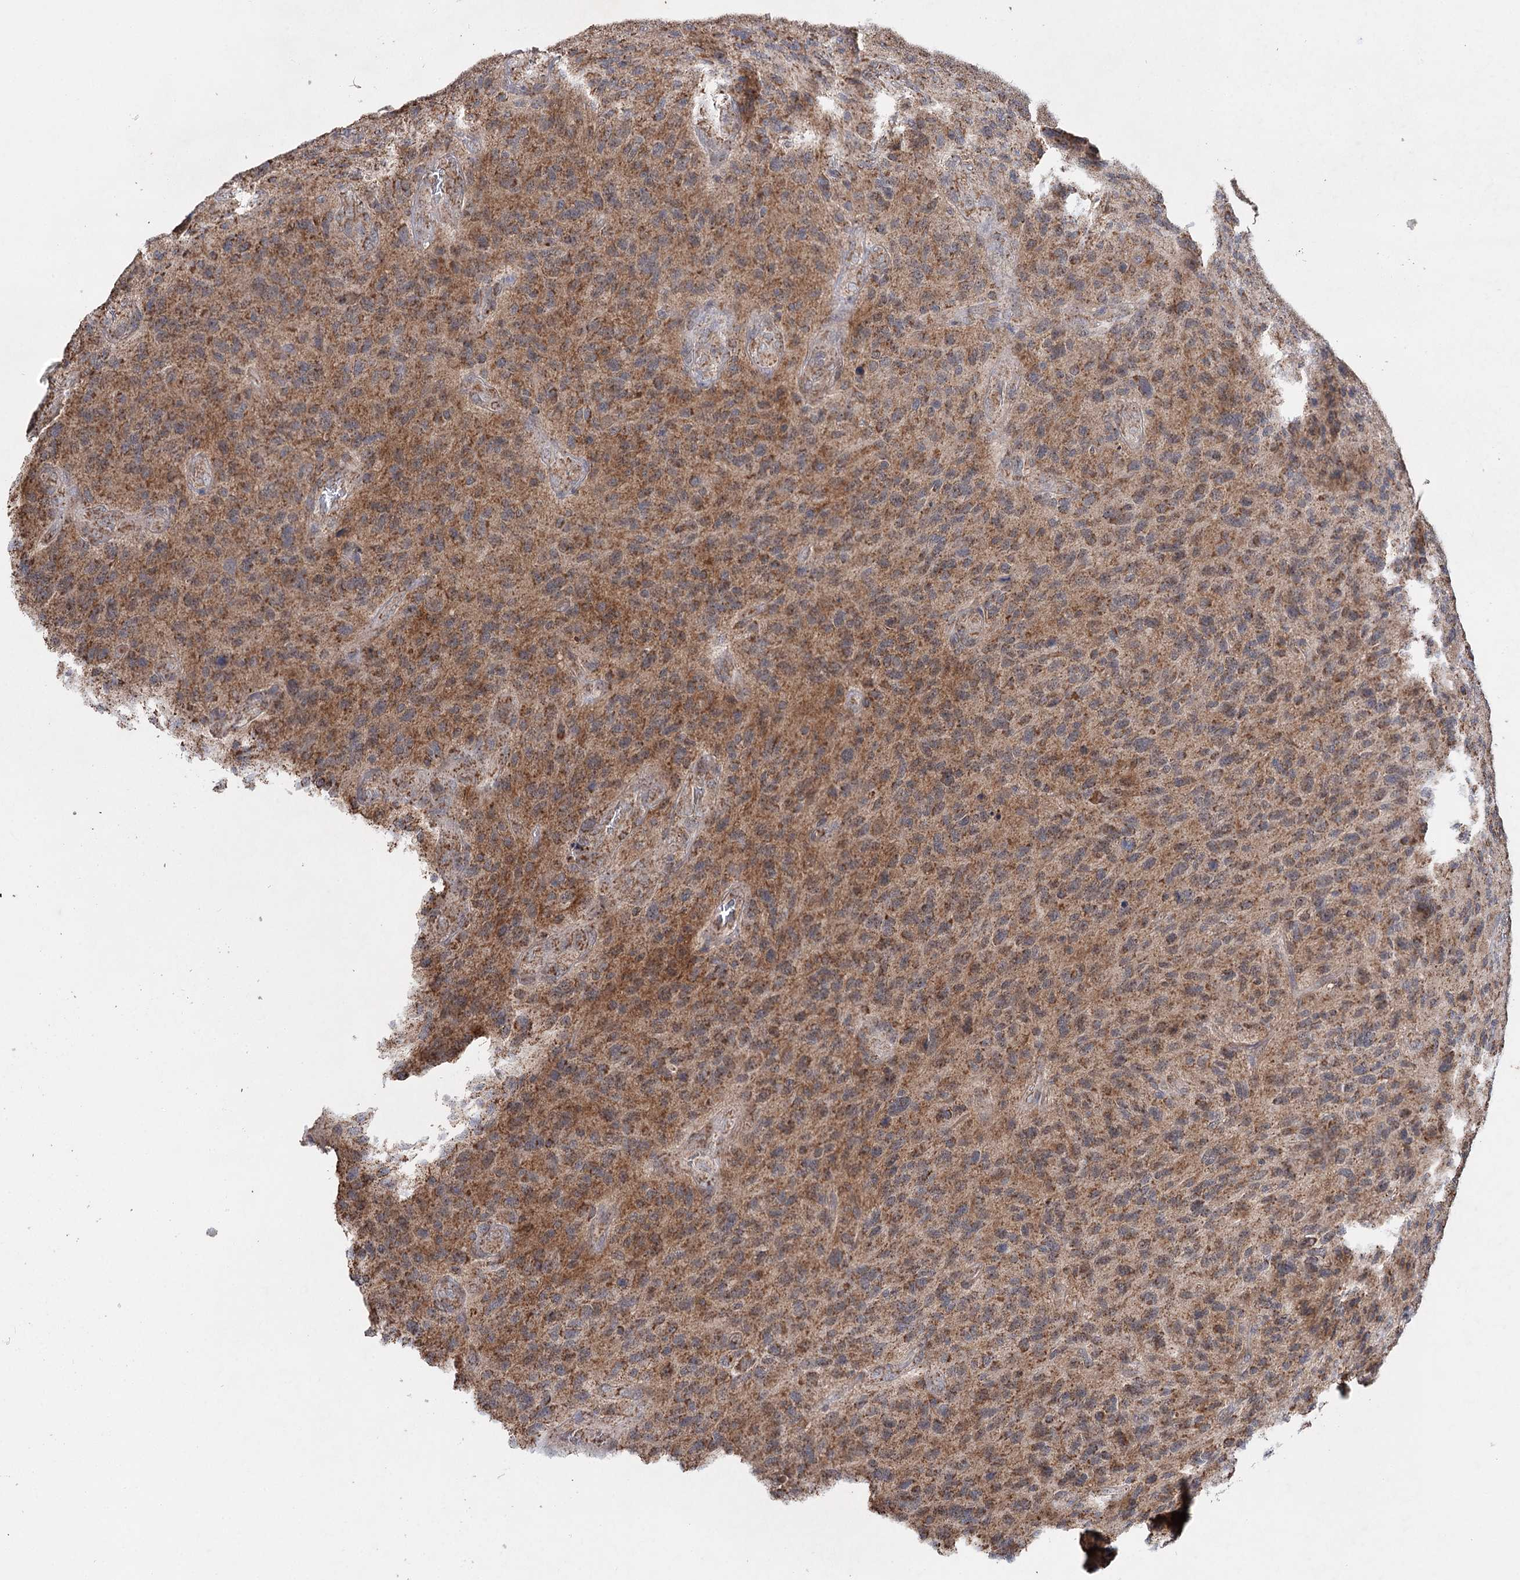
{"staining": {"intensity": "moderate", "quantity": ">75%", "location": "cytoplasmic/membranous"}, "tissue": "glioma", "cell_type": "Tumor cells", "image_type": "cancer", "snomed": [{"axis": "morphology", "description": "Glioma, malignant, High grade"}, {"axis": "topography", "description": "Brain"}], "caption": "Immunohistochemical staining of human glioma exhibits medium levels of moderate cytoplasmic/membranous staining in approximately >75% of tumor cells.", "gene": "PIK3CB", "patient": {"sex": "male", "age": 47}}